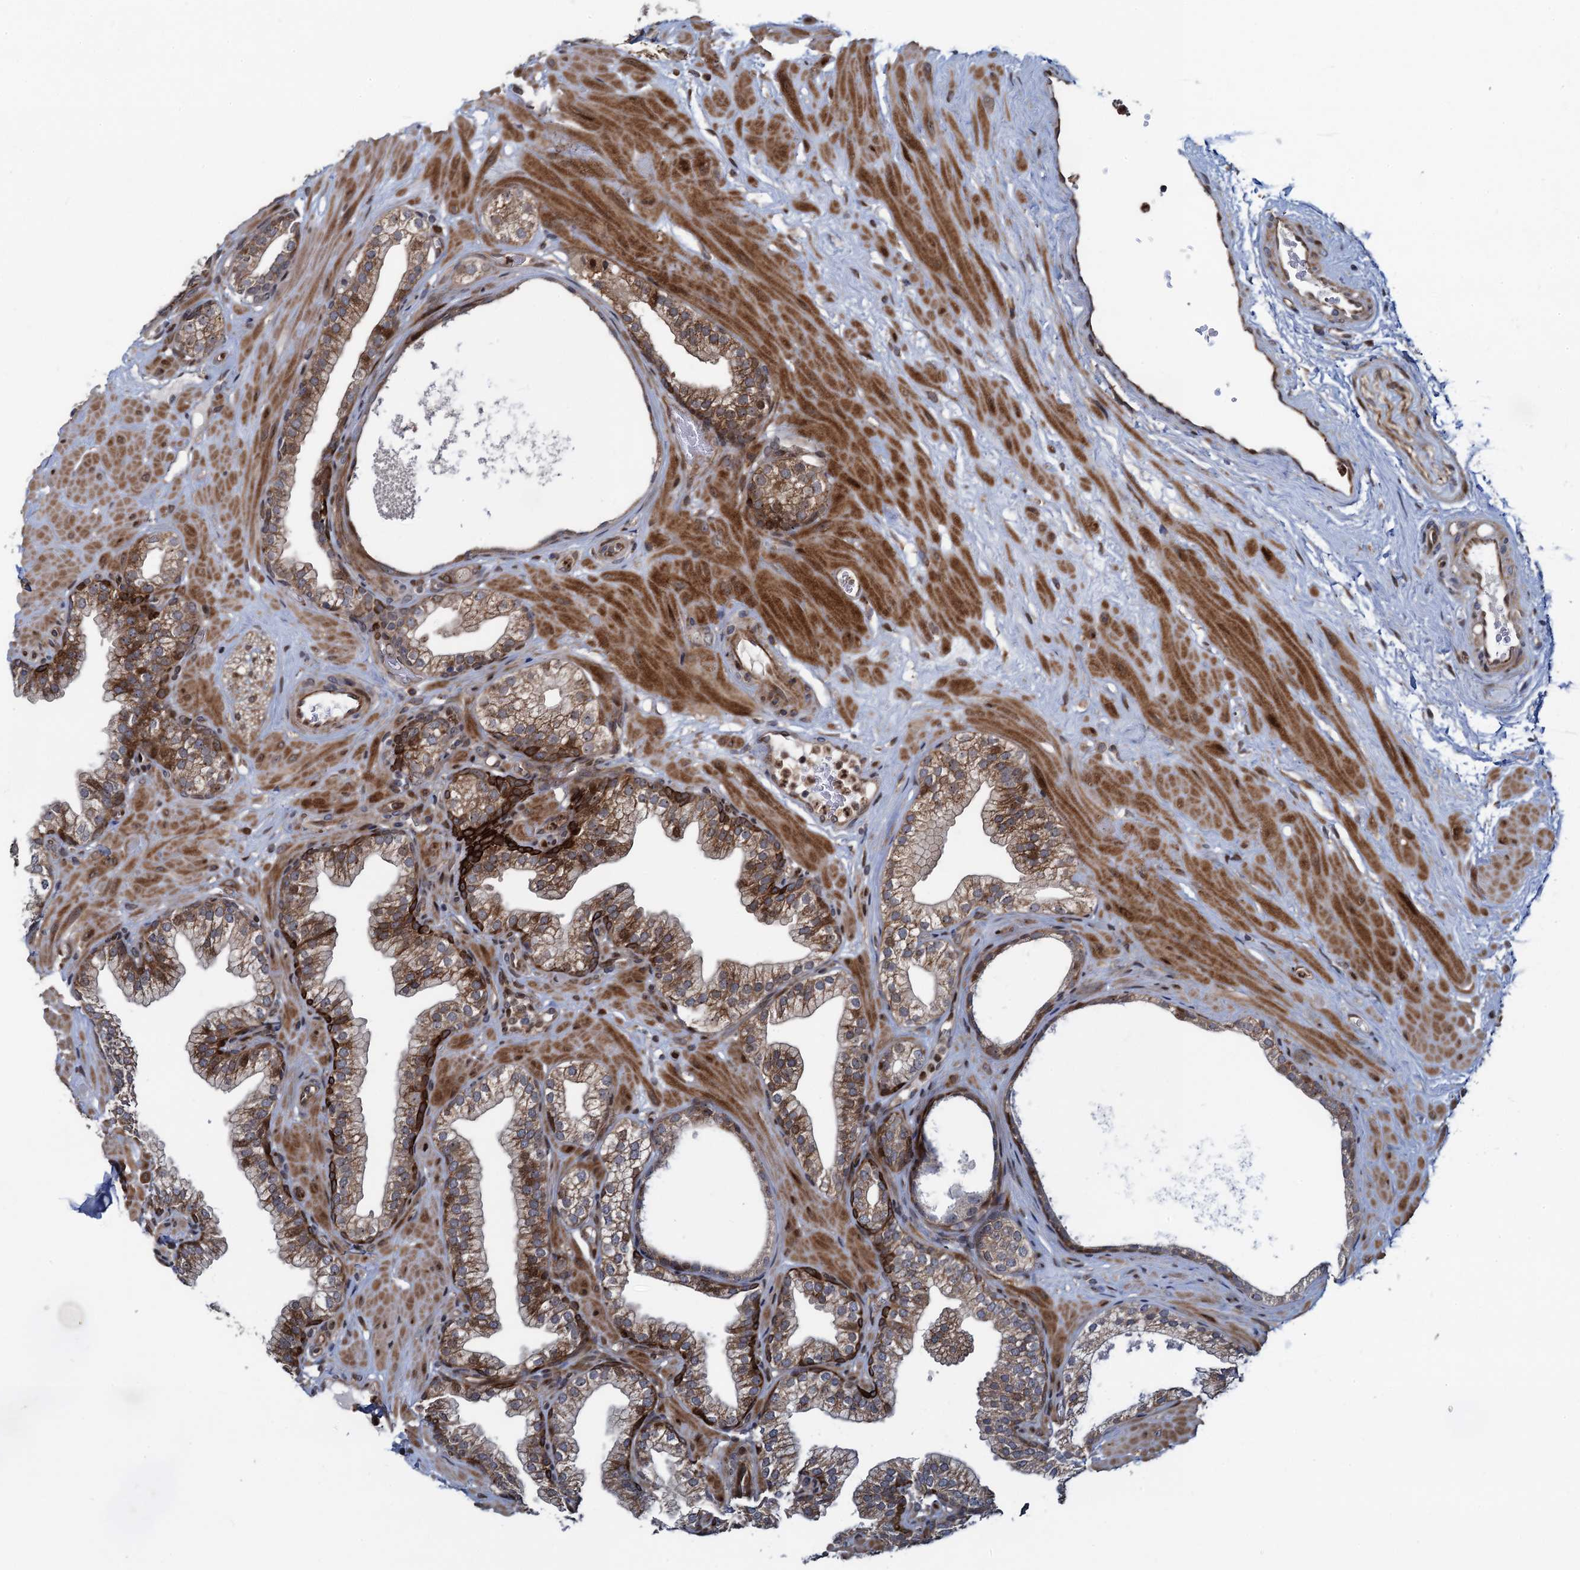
{"staining": {"intensity": "strong", "quantity": "25%-75%", "location": "cytoplasmic/membranous"}, "tissue": "prostate", "cell_type": "Glandular cells", "image_type": "normal", "snomed": [{"axis": "morphology", "description": "Normal tissue, NOS"}, {"axis": "morphology", "description": "Urothelial carcinoma, Low grade"}, {"axis": "topography", "description": "Urinary bladder"}, {"axis": "topography", "description": "Prostate"}], "caption": "Protein expression analysis of normal prostate demonstrates strong cytoplasmic/membranous positivity in approximately 25%-75% of glandular cells.", "gene": "ATOSA", "patient": {"sex": "male", "age": 60}}